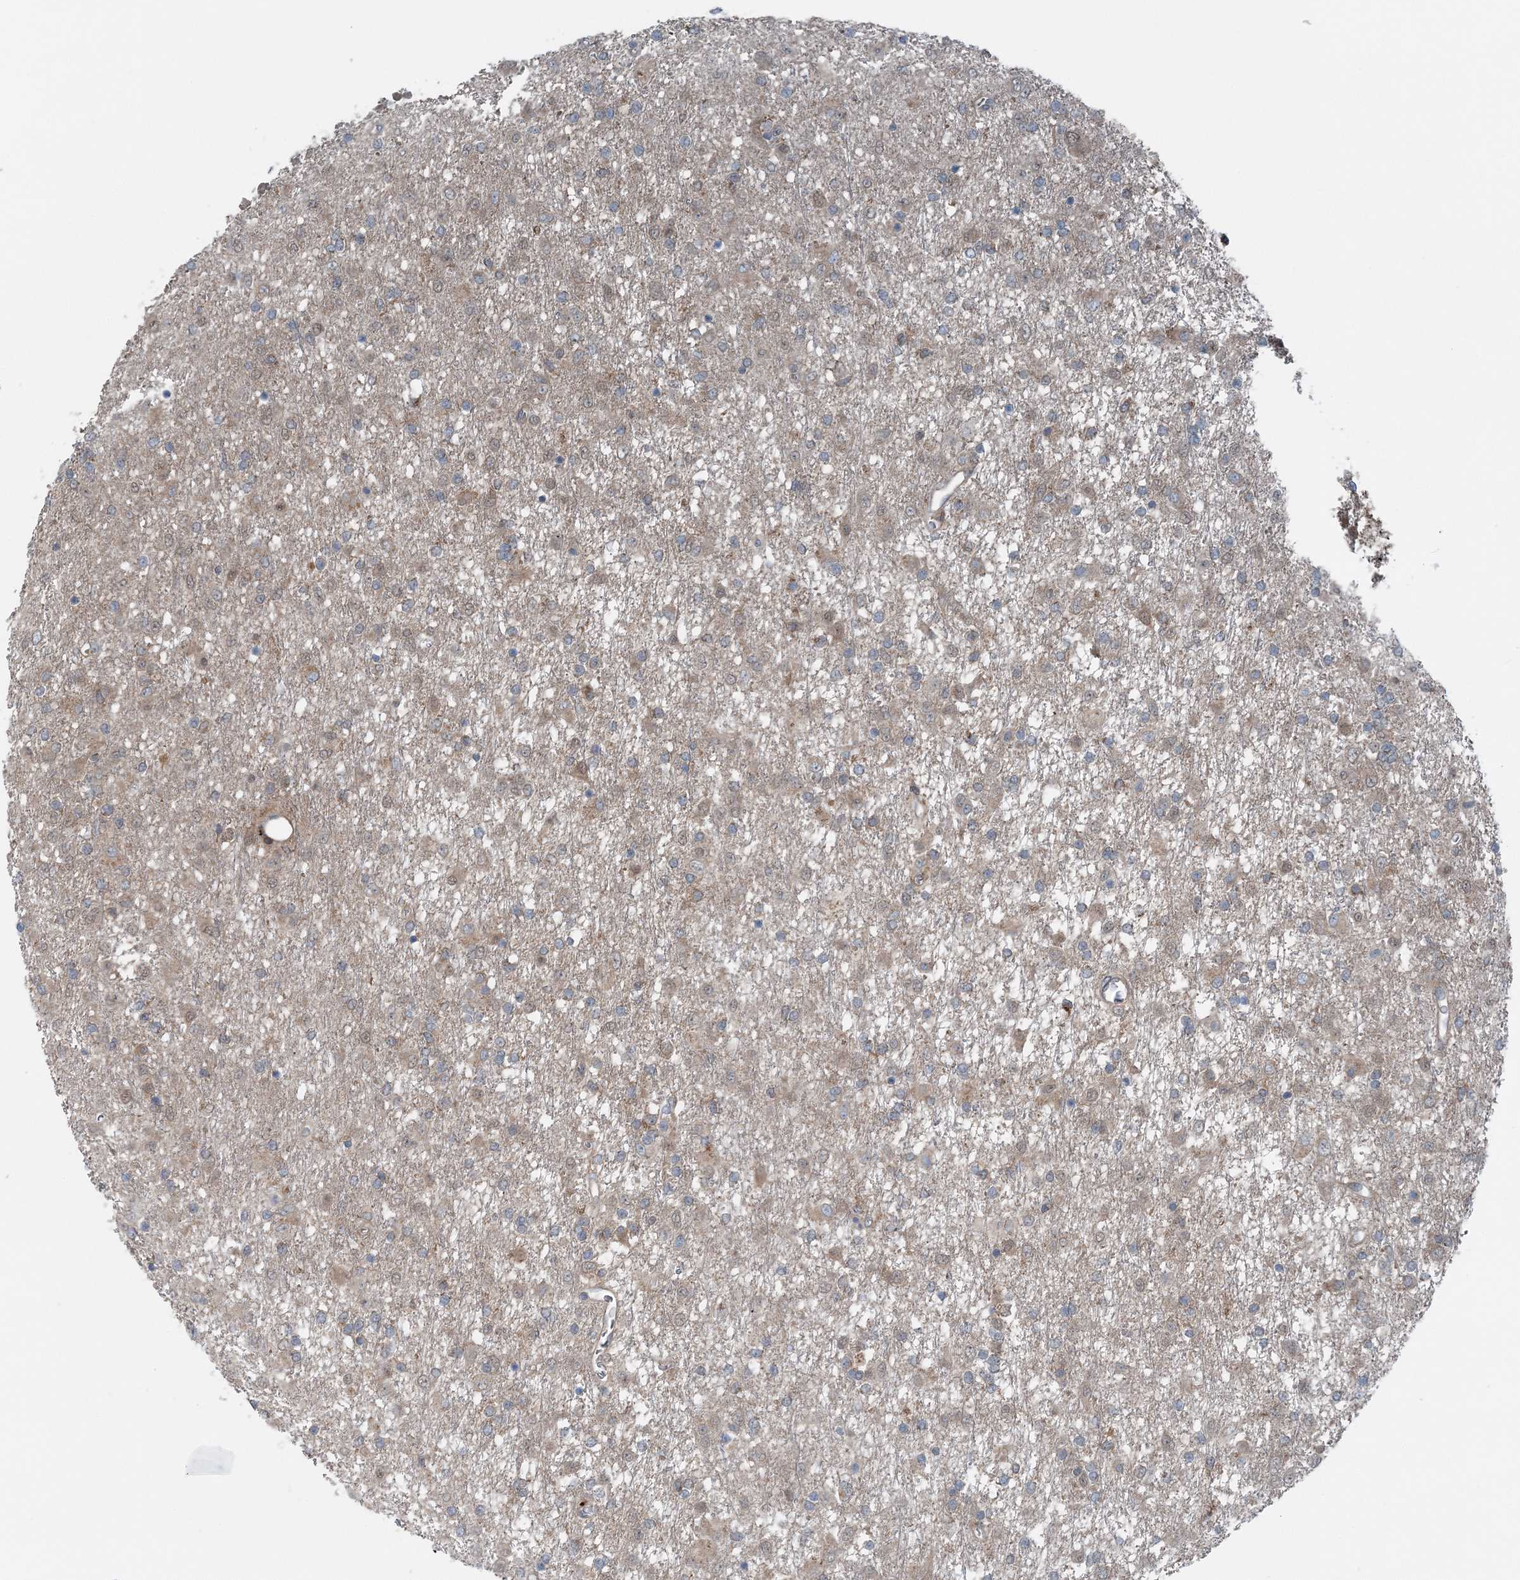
{"staining": {"intensity": "weak", "quantity": "<25%", "location": "cytoplasmic/membranous"}, "tissue": "glioma", "cell_type": "Tumor cells", "image_type": "cancer", "snomed": [{"axis": "morphology", "description": "Glioma, malignant, Low grade"}, {"axis": "topography", "description": "Brain"}], "caption": "Tumor cells show no significant expression in glioma. (Brightfield microscopy of DAB (3,3'-diaminobenzidine) immunohistochemistry at high magnification).", "gene": "ASNSD1", "patient": {"sex": "male", "age": 65}}